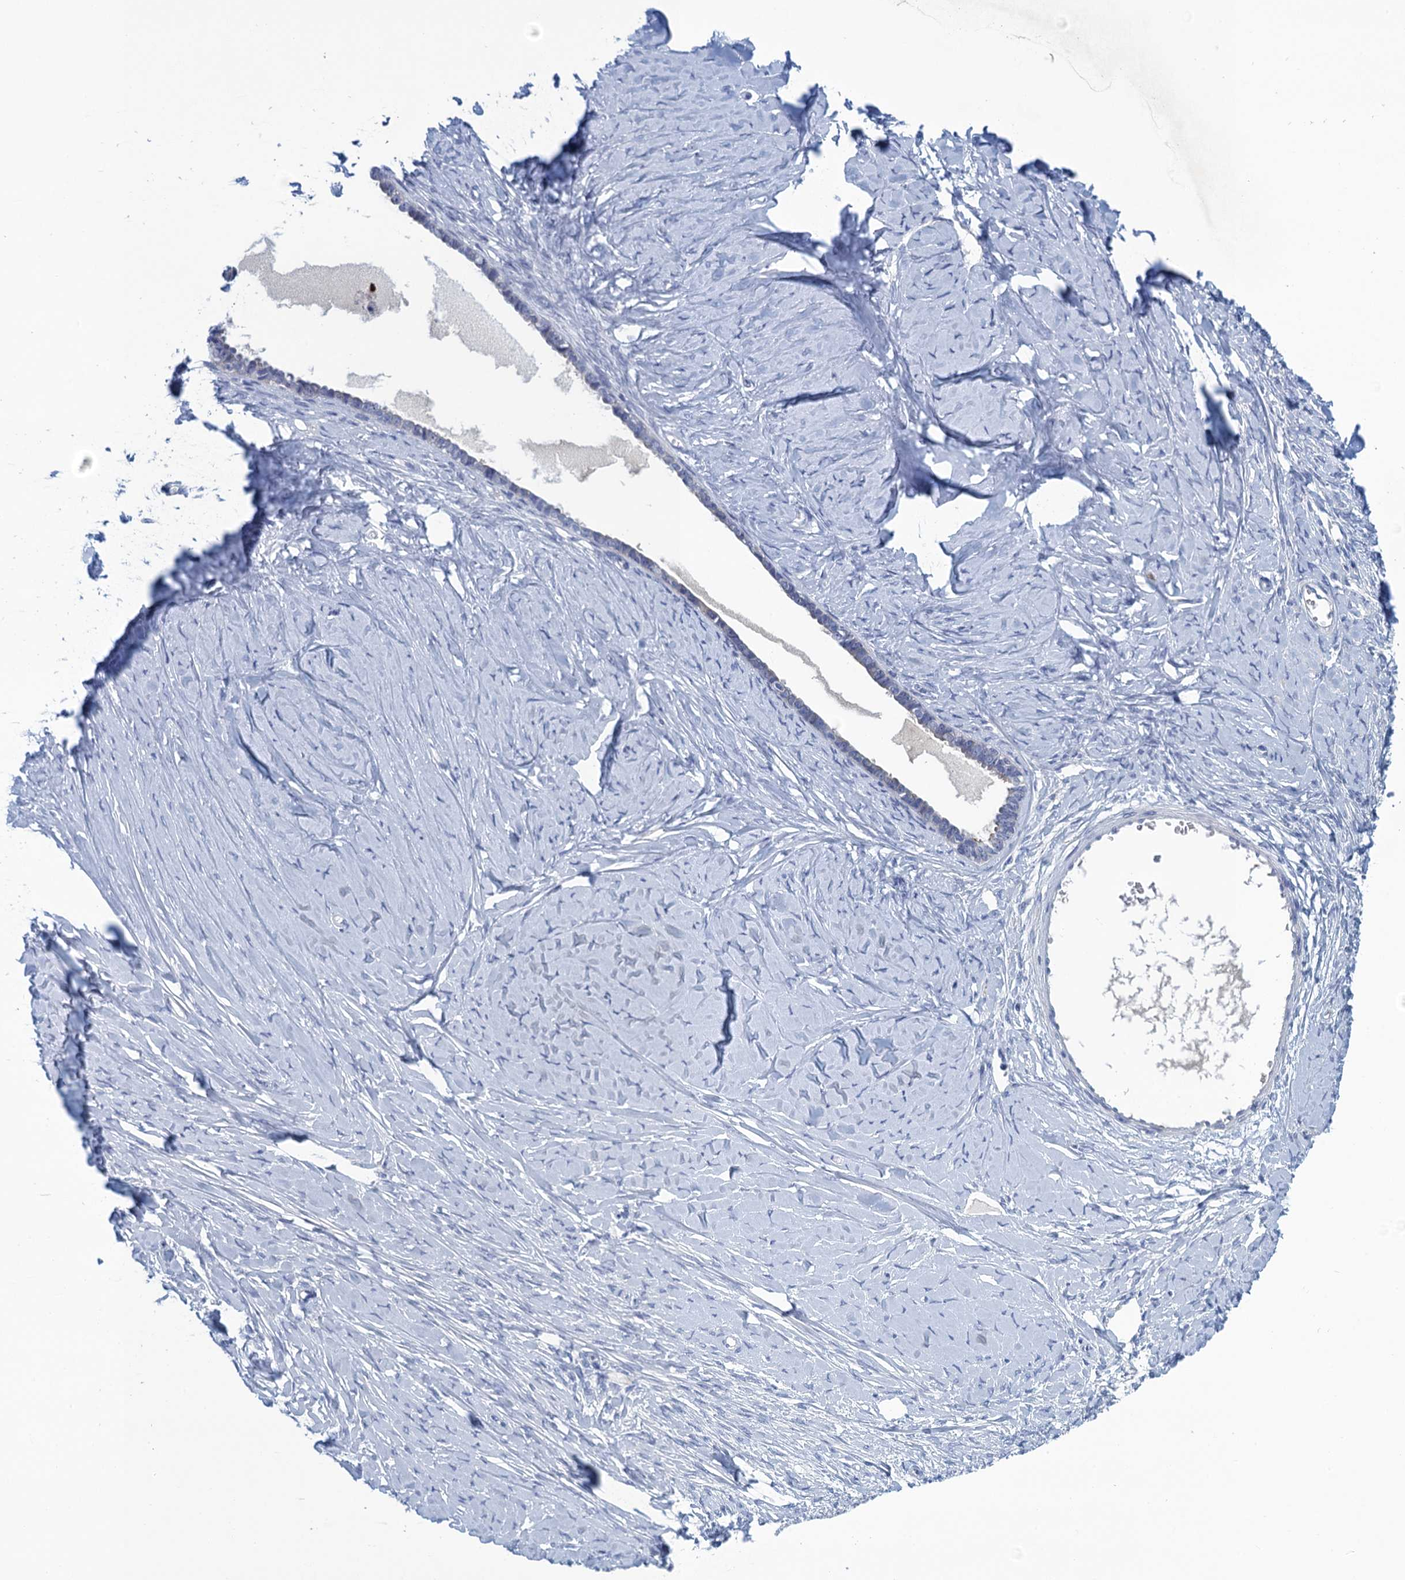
{"staining": {"intensity": "negative", "quantity": "none", "location": "none"}, "tissue": "ovarian cancer", "cell_type": "Tumor cells", "image_type": "cancer", "snomed": [{"axis": "morphology", "description": "Cystadenocarcinoma, serous, NOS"}, {"axis": "topography", "description": "Ovary"}], "caption": "IHC photomicrograph of neoplastic tissue: human ovarian cancer (serous cystadenocarcinoma) stained with DAB (3,3'-diaminobenzidine) shows no significant protein positivity in tumor cells.", "gene": "SCEL", "patient": {"sex": "female", "age": 79}}